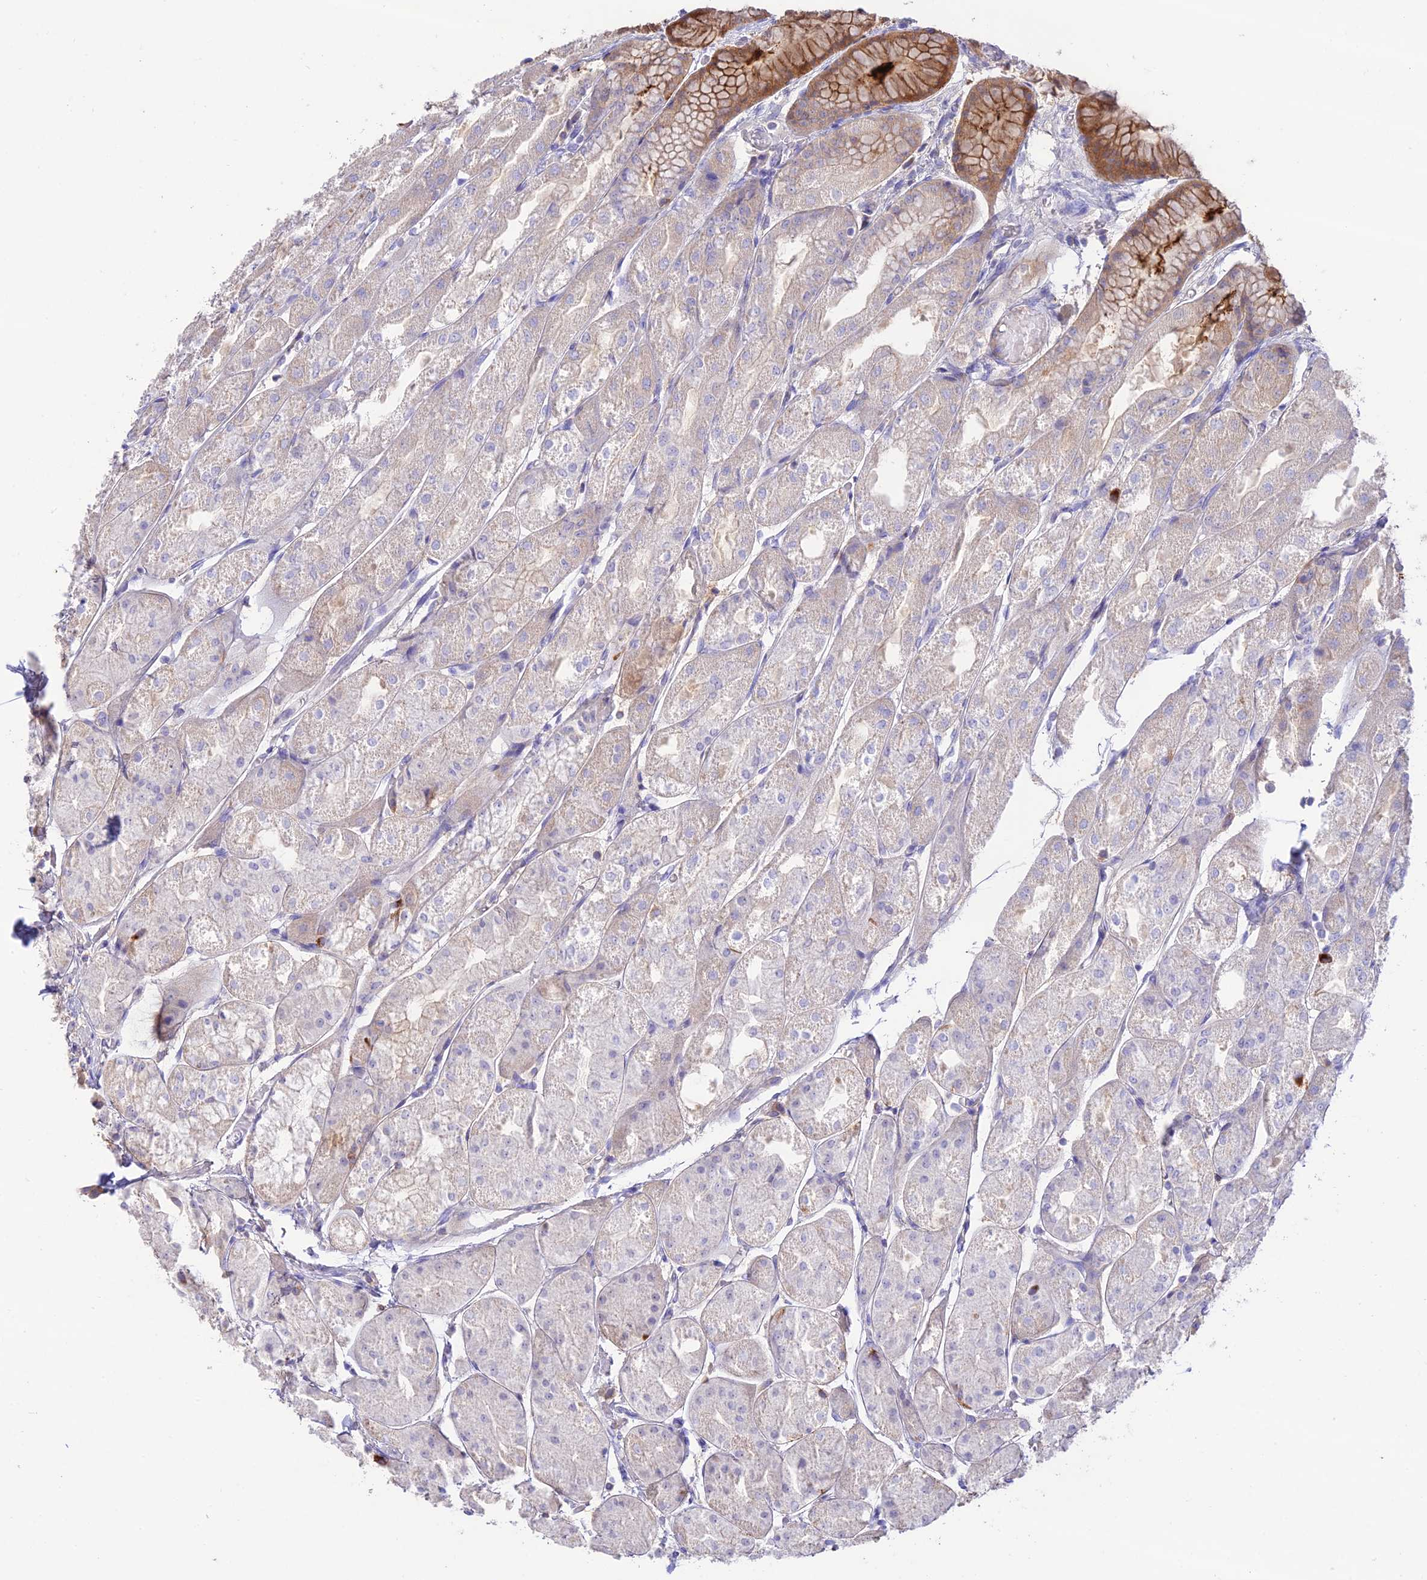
{"staining": {"intensity": "strong", "quantity": "<25%", "location": "cytoplasmic/membranous"}, "tissue": "stomach", "cell_type": "Glandular cells", "image_type": "normal", "snomed": [{"axis": "morphology", "description": "Normal tissue, NOS"}, {"axis": "topography", "description": "Stomach, upper"}], "caption": "Immunohistochemistry (IHC) micrograph of normal stomach: stomach stained using immunohistochemistry displays medium levels of strong protein expression localized specifically in the cytoplasmic/membranous of glandular cells, appearing as a cytoplasmic/membranous brown color.", "gene": "NLRP9", "patient": {"sex": "male", "age": 72}}